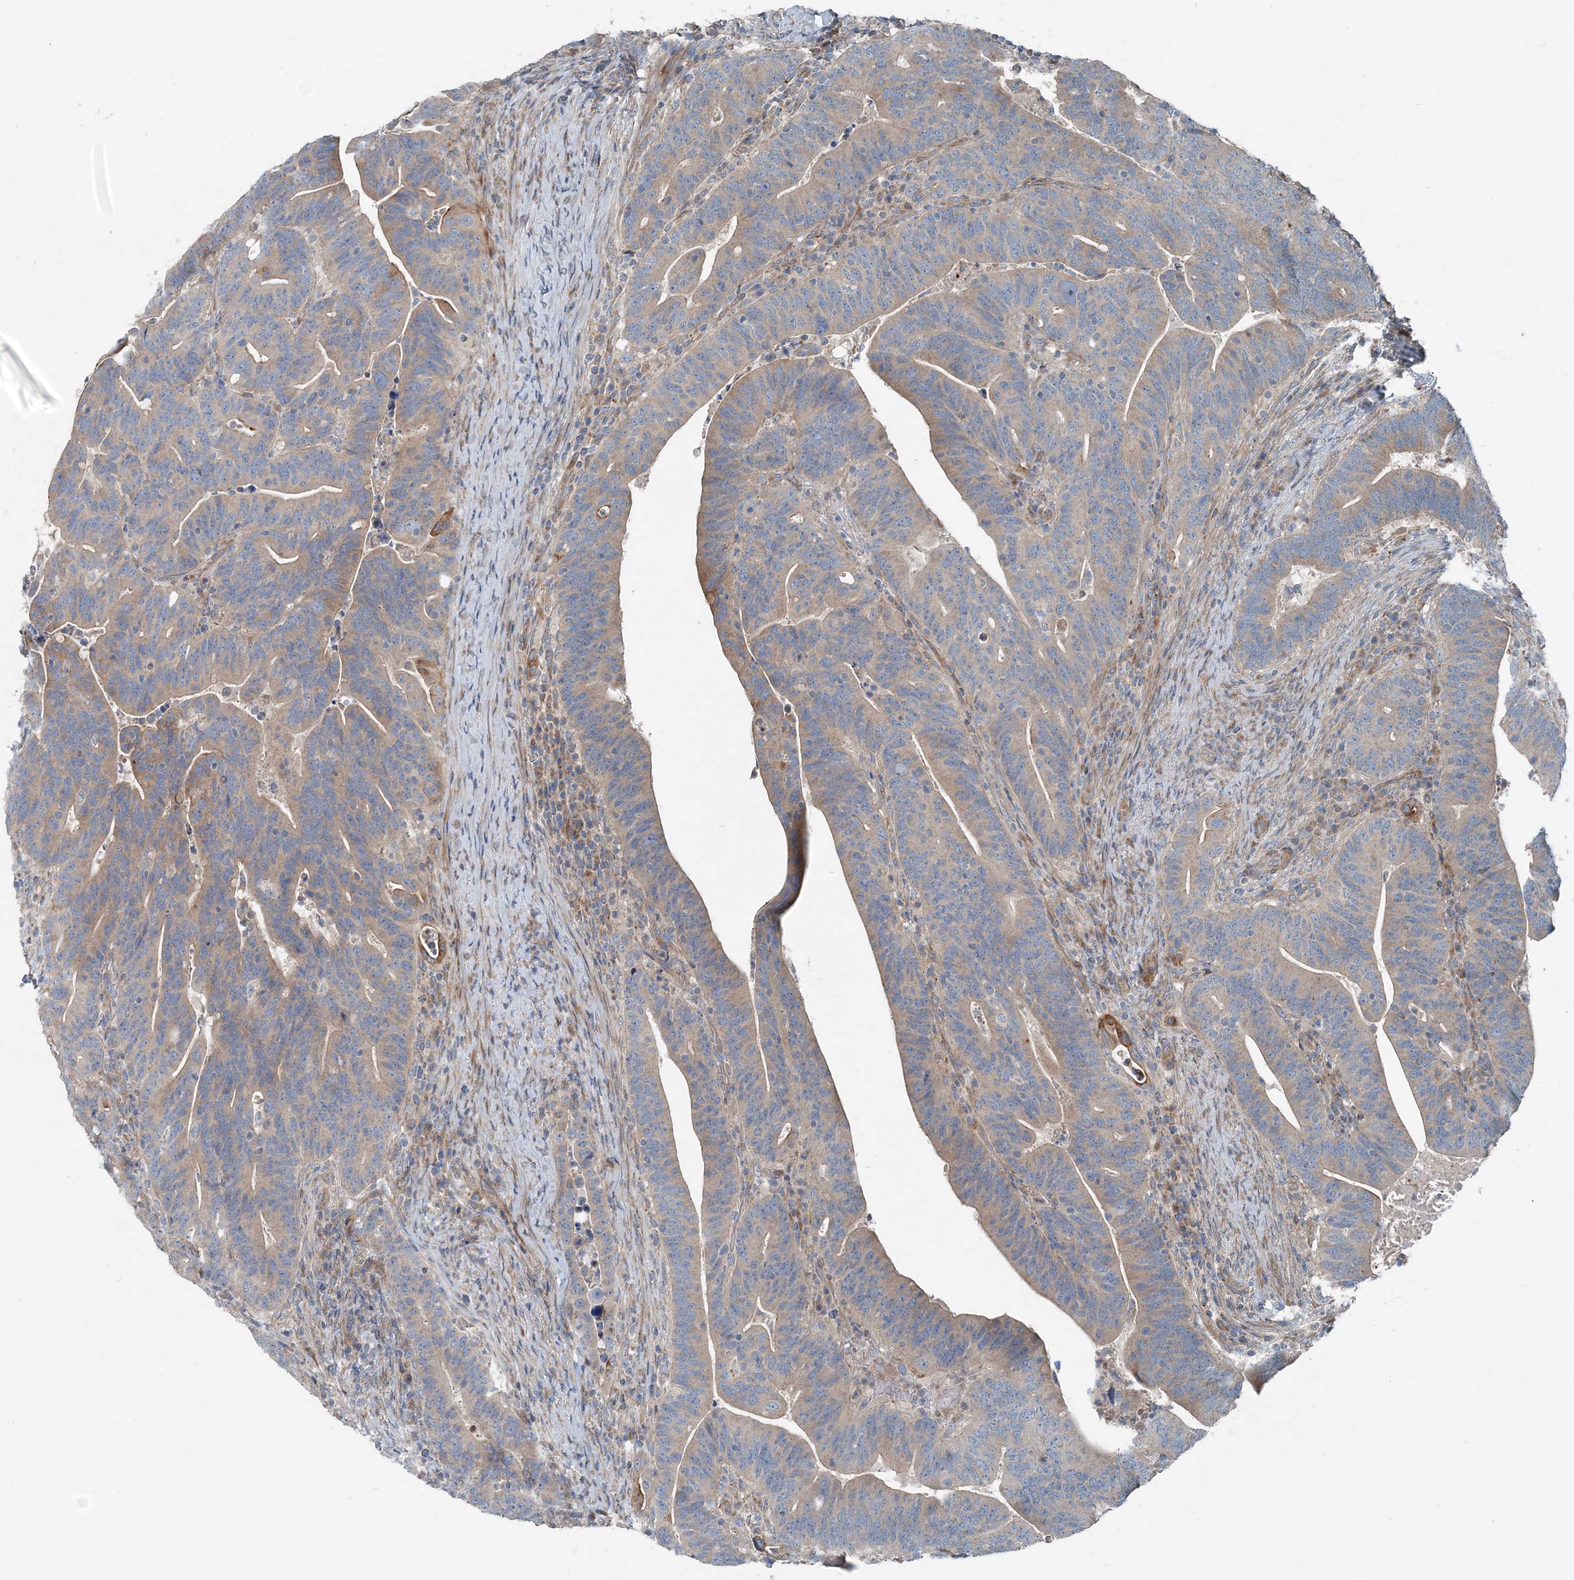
{"staining": {"intensity": "weak", "quantity": ">75%", "location": "cytoplasmic/membranous"}, "tissue": "colorectal cancer", "cell_type": "Tumor cells", "image_type": "cancer", "snomed": [{"axis": "morphology", "description": "Adenocarcinoma, NOS"}, {"axis": "topography", "description": "Colon"}], "caption": "A brown stain highlights weak cytoplasmic/membranous staining of a protein in adenocarcinoma (colorectal) tumor cells.", "gene": "INTU", "patient": {"sex": "female", "age": 66}}